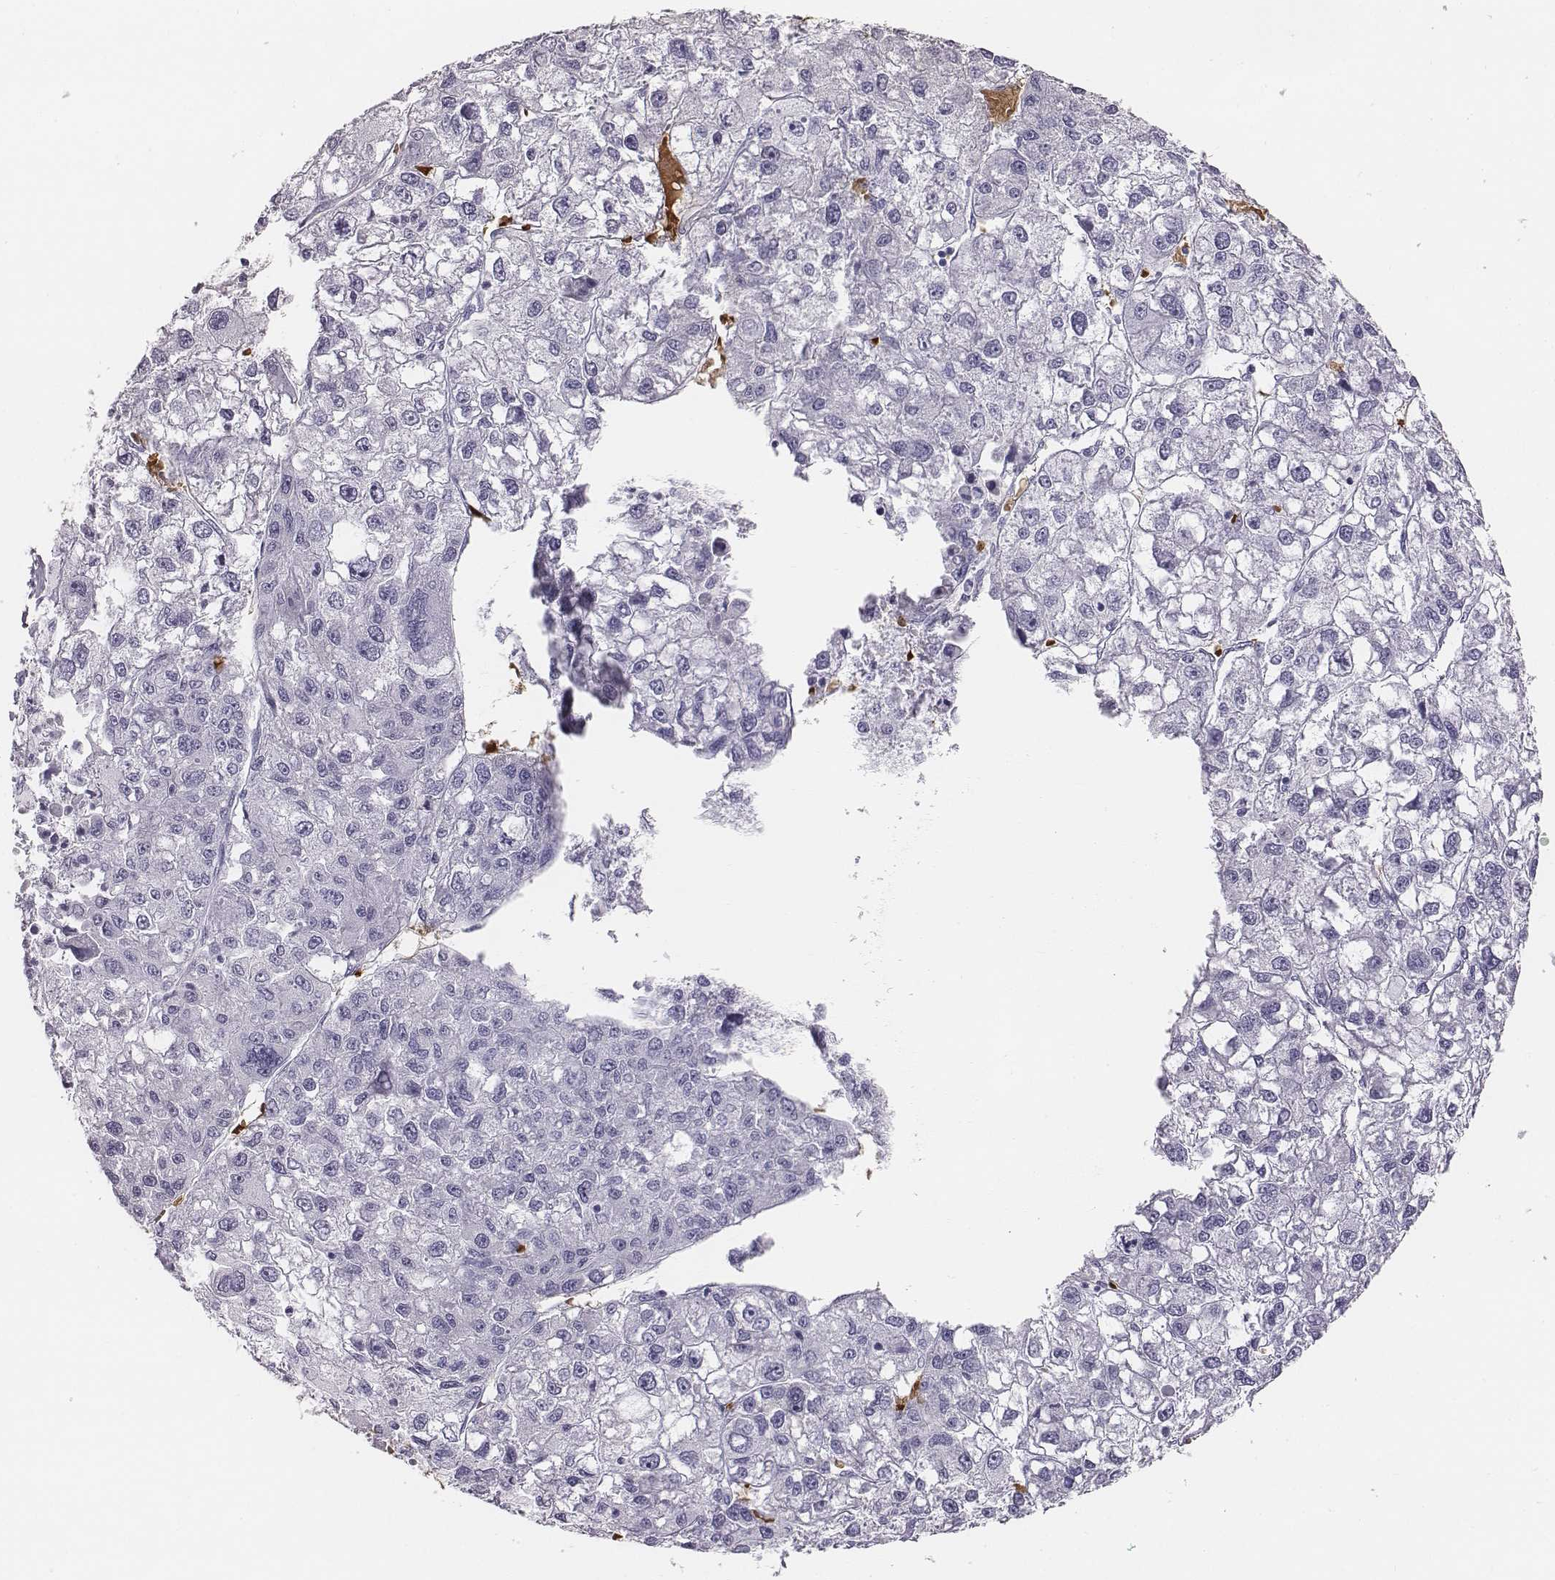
{"staining": {"intensity": "negative", "quantity": "none", "location": "none"}, "tissue": "liver cancer", "cell_type": "Tumor cells", "image_type": "cancer", "snomed": [{"axis": "morphology", "description": "Carcinoma, Hepatocellular, NOS"}, {"axis": "topography", "description": "Liver"}], "caption": "The image displays no significant staining in tumor cells of liver hepatocellular carcinoma.", "gene": "HBZ", "patient": {"sex": "male", "age": 56}}